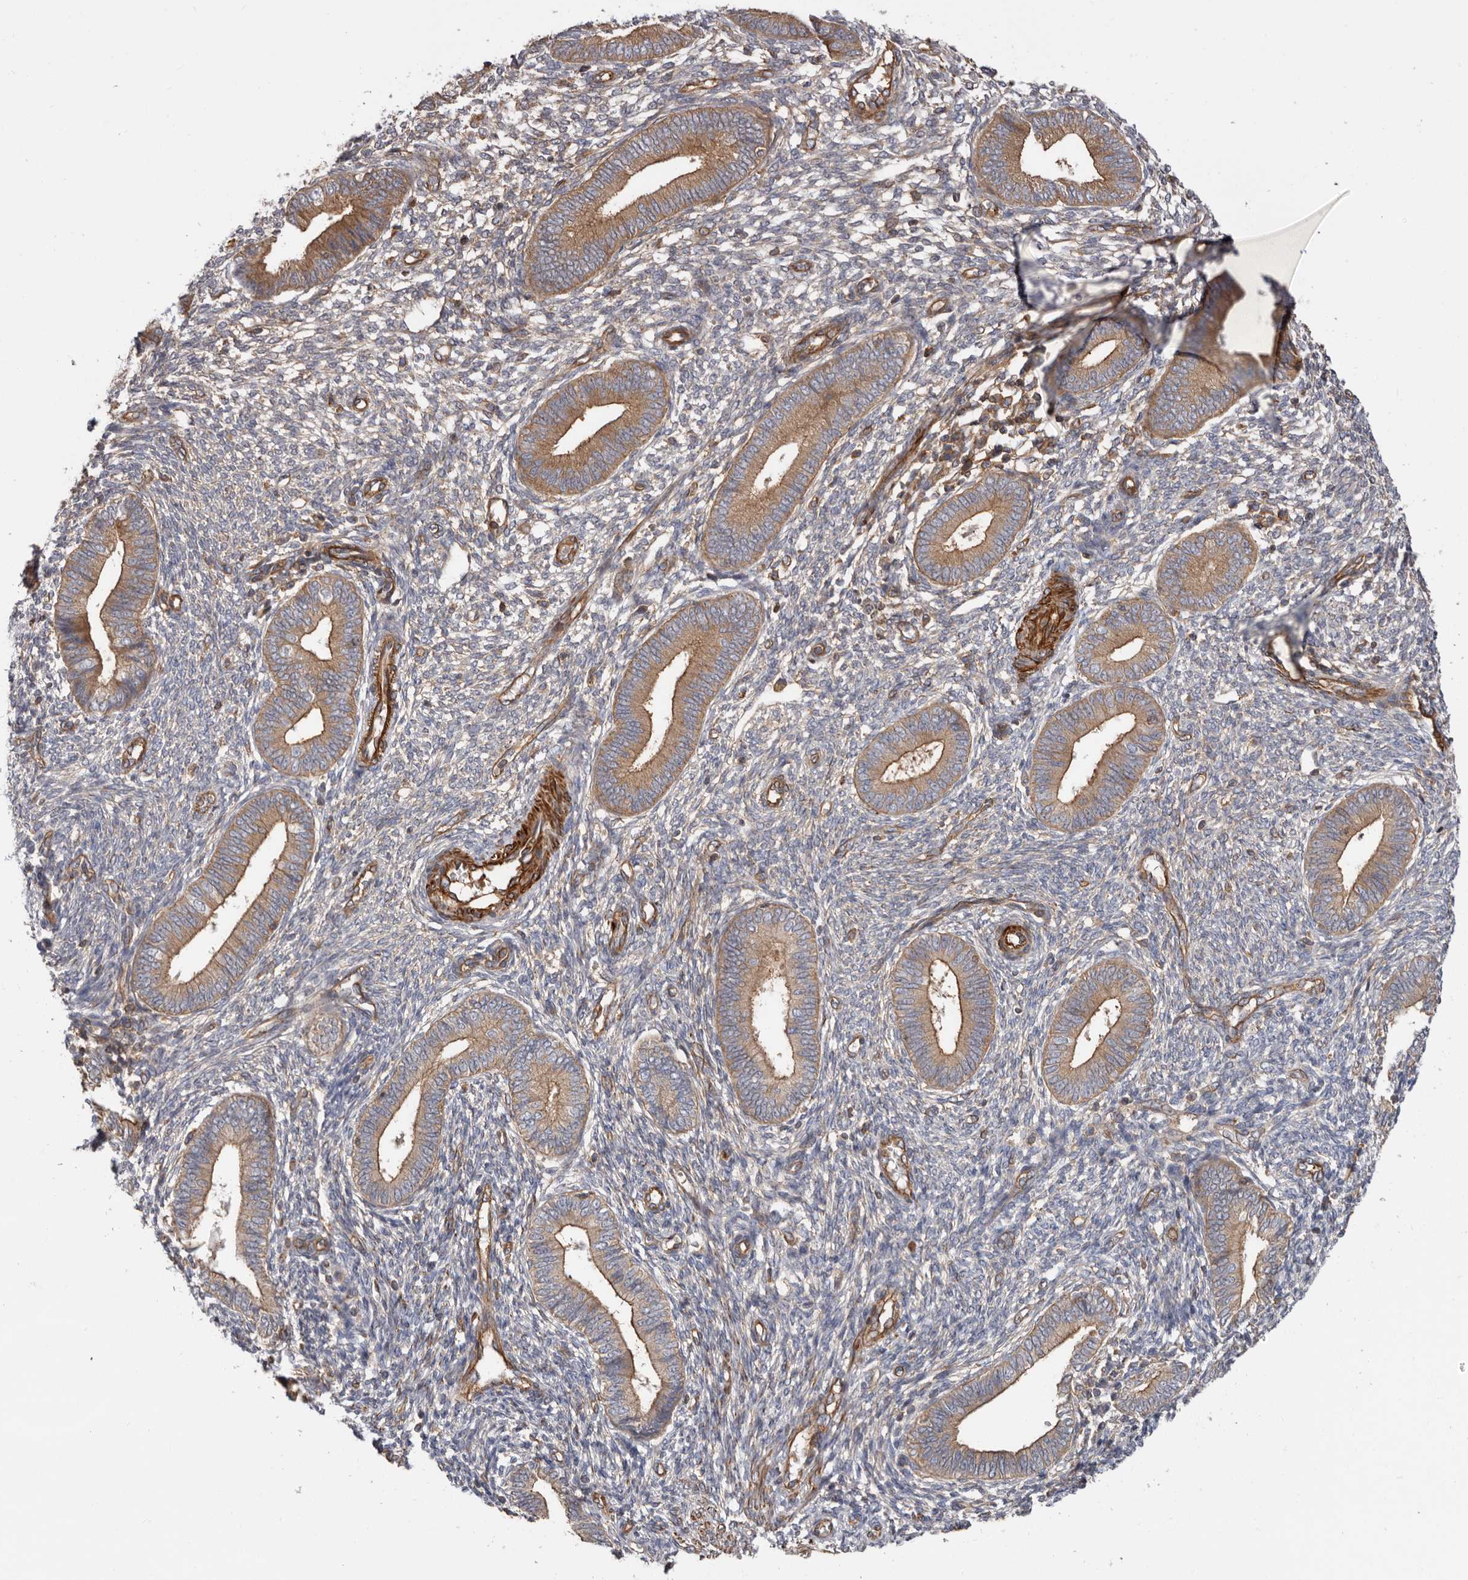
{"staining": {"intensity": "moderate", "quantity": "<25%", "location": "cytoplasmic/membranous"}, "tissue": "endometrium", "cell_type": "Cells in endometrial stroma", "image_type": "normal", "snomed": [{"axis": "morphology", "description": "Normal tissue, NOS"}, {"axis": "topography", "description": "Endometrium"}], "caption": "Moderate cytoplasmic/membranous expression for a protein is seen in approximately <25% of cells in endometrial stroma of unremarkable endometrium using immunohistochemistry (IHC).", "gene": "TMC7", "patient": {"sex": "female", "age": 46}}